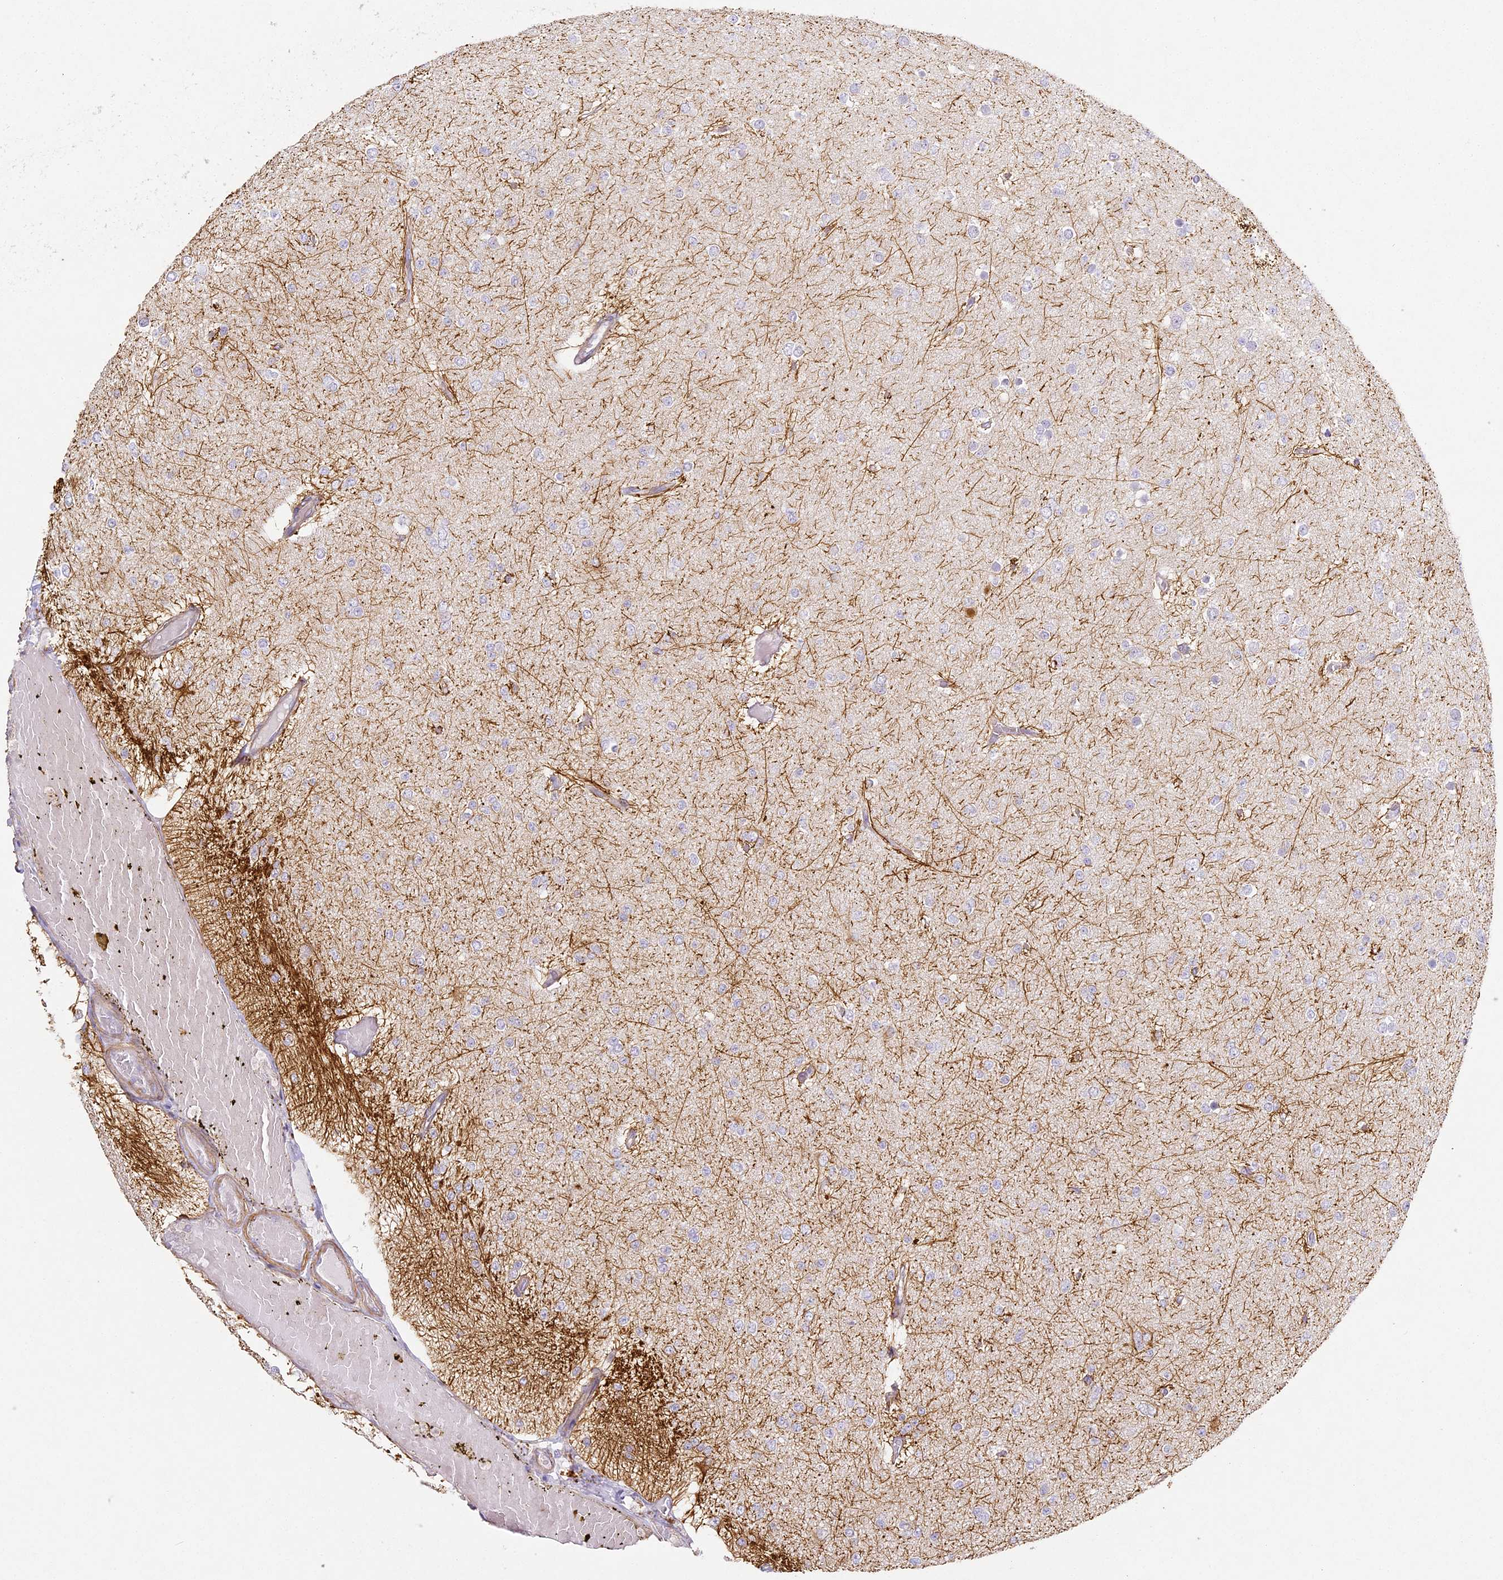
{"staining": {"intensity": "negative", "quantity": "none", "location": "none"}, "tissue": "glioma", "cell_type": "Tumor cells", "image_type": "cancer", "snomed": [{"axis": "morphology", "description": "Glioma, malignant, Low grade"}, {"axis": "topography", "description": "Brain"}], "caption": "Malignant glioma (low-grade) stained for a protein using immunohistochemistry displays no expression tumor cells.", "gene": "MED28", "patient": {"sex": "female", "age": 22}}